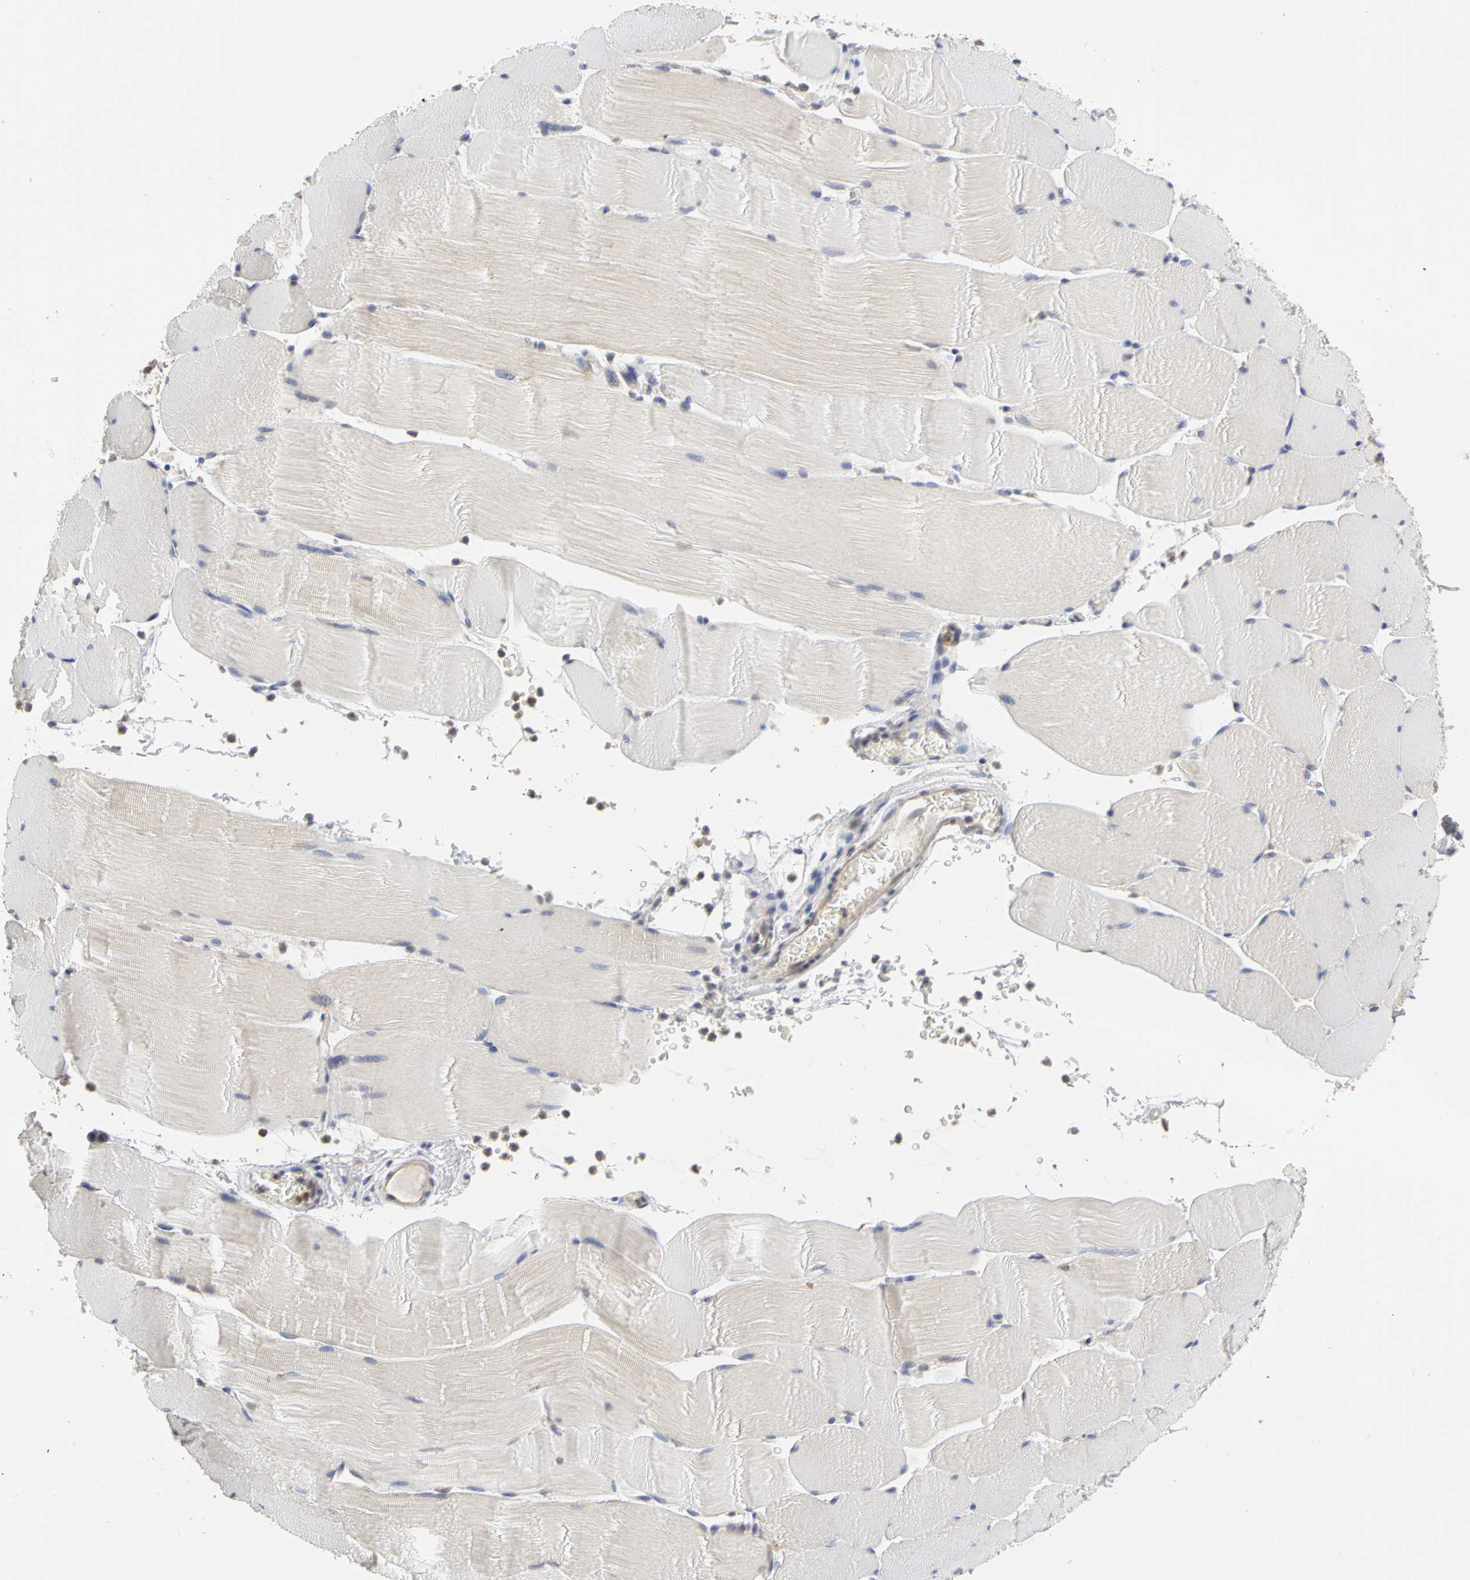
{"staining": {"intensity": "negative", "quantity": "none", "location": "none"}, "tissue": "skeletal muscle", "cell_type": "Myocytes", "image_type": "normal", "snomed": [{"axis": "morphology", "description": "Normal tissue, NOS"}, {"axis": "topography", "description": "Skeletal muscle"}], "caption": "DAB immunohistochemical staining of normal human skeletal muscle exhibits no significant staining in myocytes. (DAB (3,3'-diaminobenzidine) immunohistochemistry (IHC) with hematoxylin counter stain).", "gene": "IRAK1", "patient": {"sex": "male", "age": 62}}